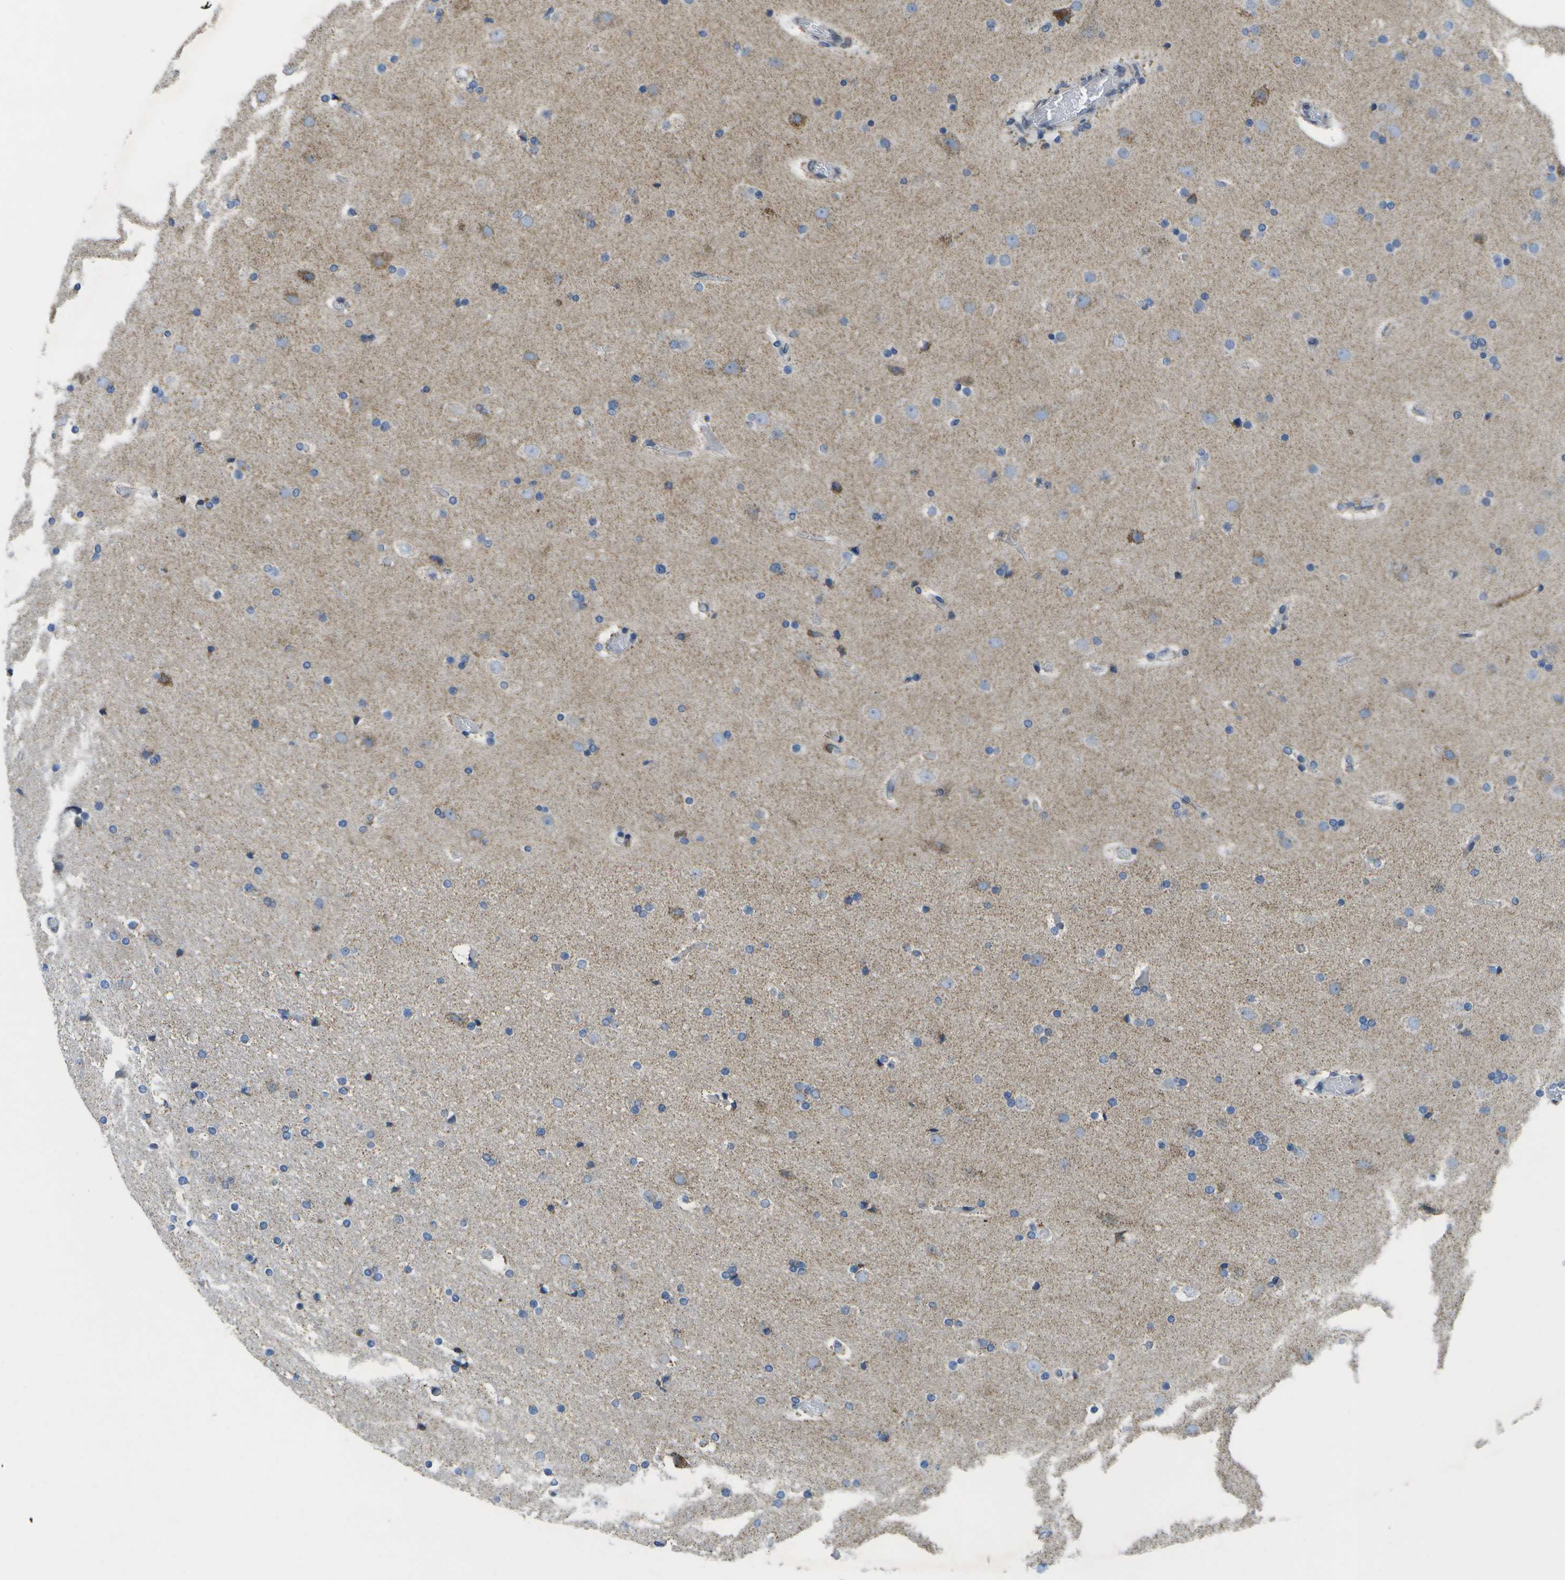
{"staining": {"intensity": "negative", "quantity": "none", "location": "none"}, "tissue": "cerebral cortex", "cell_type": "Endothelial cells", "image_type": "normal", "snomed": [{"axis": "morphology", "description": "Normal tissue, NOS"}, {"axis": "topography", "description": "Cerebral cortex"}], "caption": "Immunohistochemical staining of normal human cerebral cortex demonstrates no significant staining in endothelial cells. The staining is performed using DAB (3,3'-diaminobenzidine) brown chromogen with nuclei counter-stained in using hematoxylin.", "gene": "TMEM223", "patient": {"sex": "male", "age": 57}}